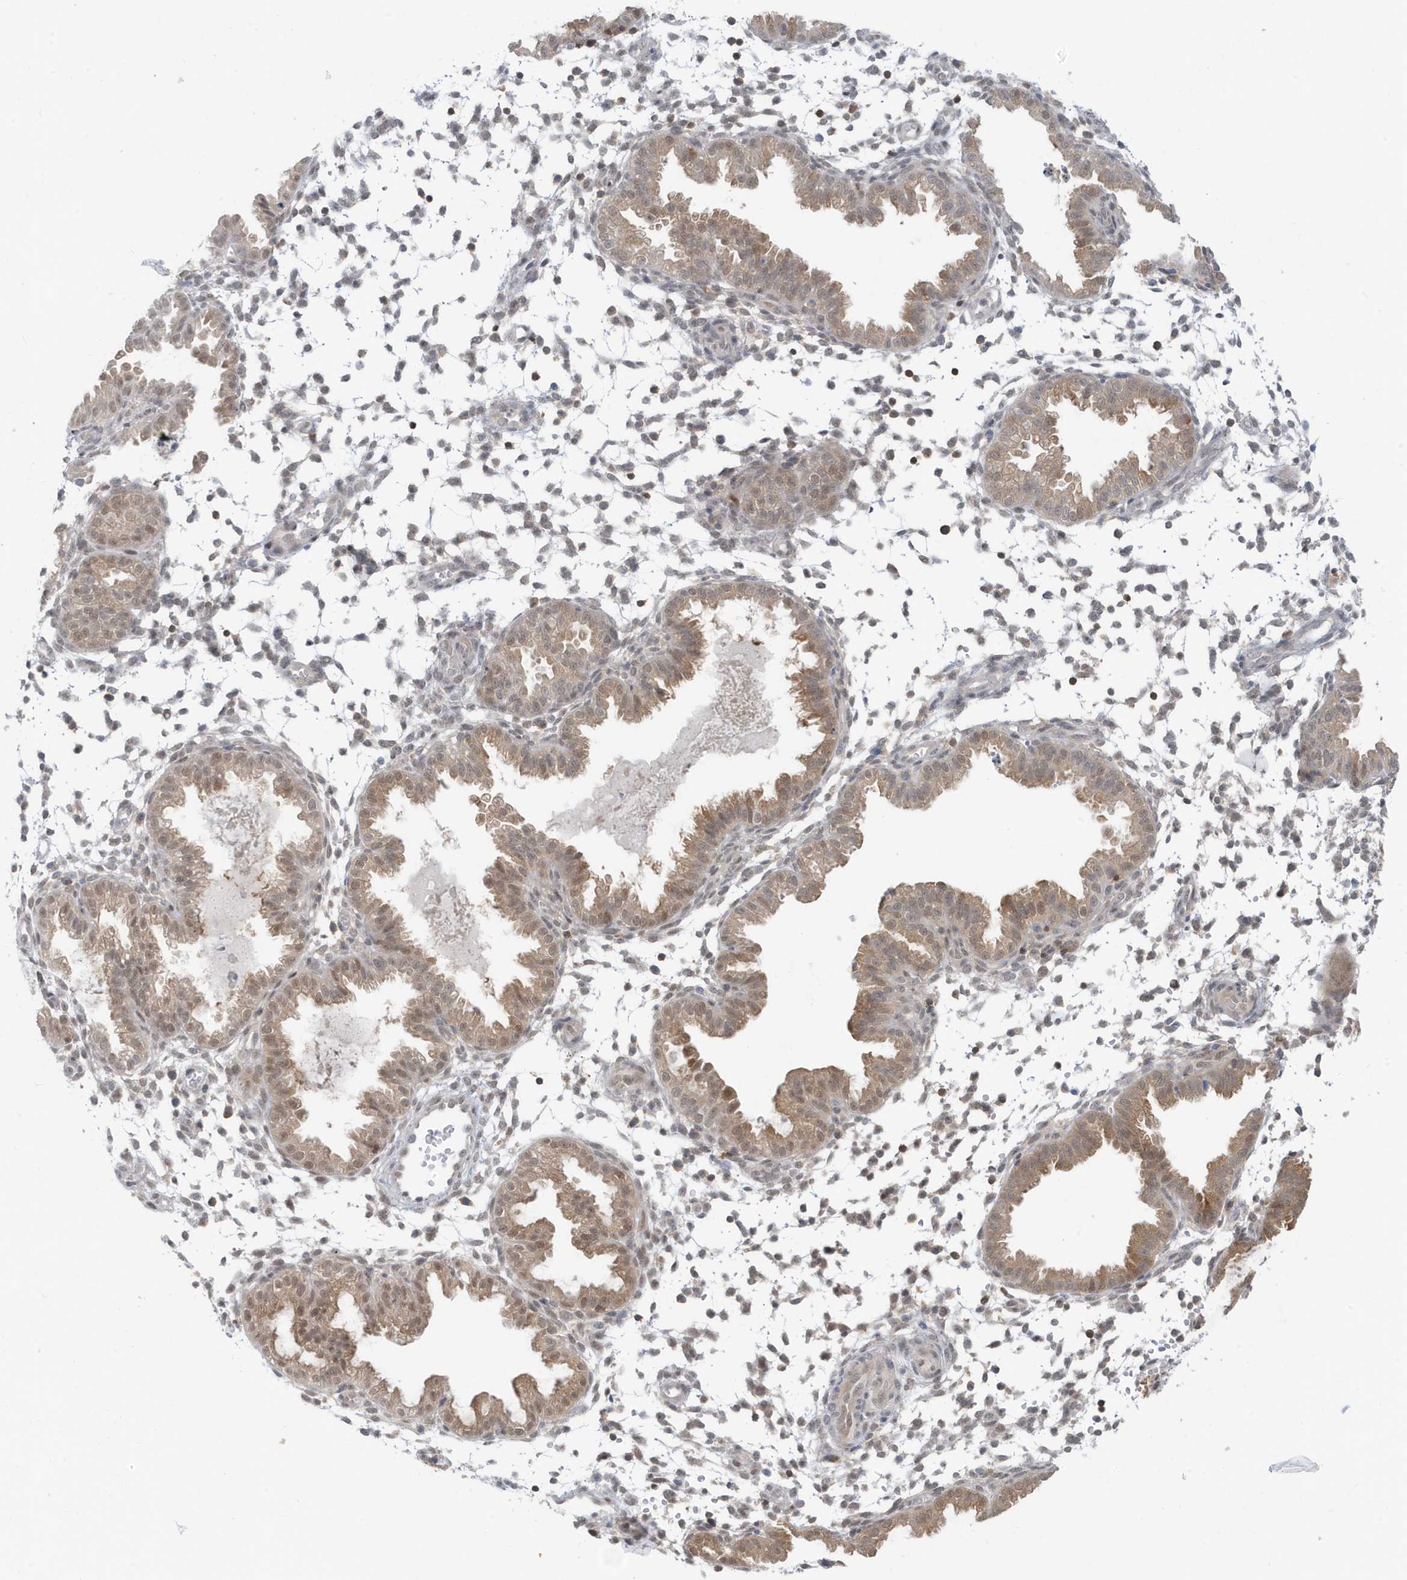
{"staining": {"intensity": "negative", "quantity": "none", "location": "none"}, "tissue": "endometrium", "cell_type": "Cells in endometrial stroma", "image_type": "normal", "snomed": [{"axis": "morphology", "description": "Normal tissue, NOS"}, {"axis": "topography", "description": "Endometrium"}], "caption": "The histopathology image displays no significant positivity in cells in endometrial stroma of endometrium.", "gene": "OGA", "patient": {"sex": "female", "age": 33}}